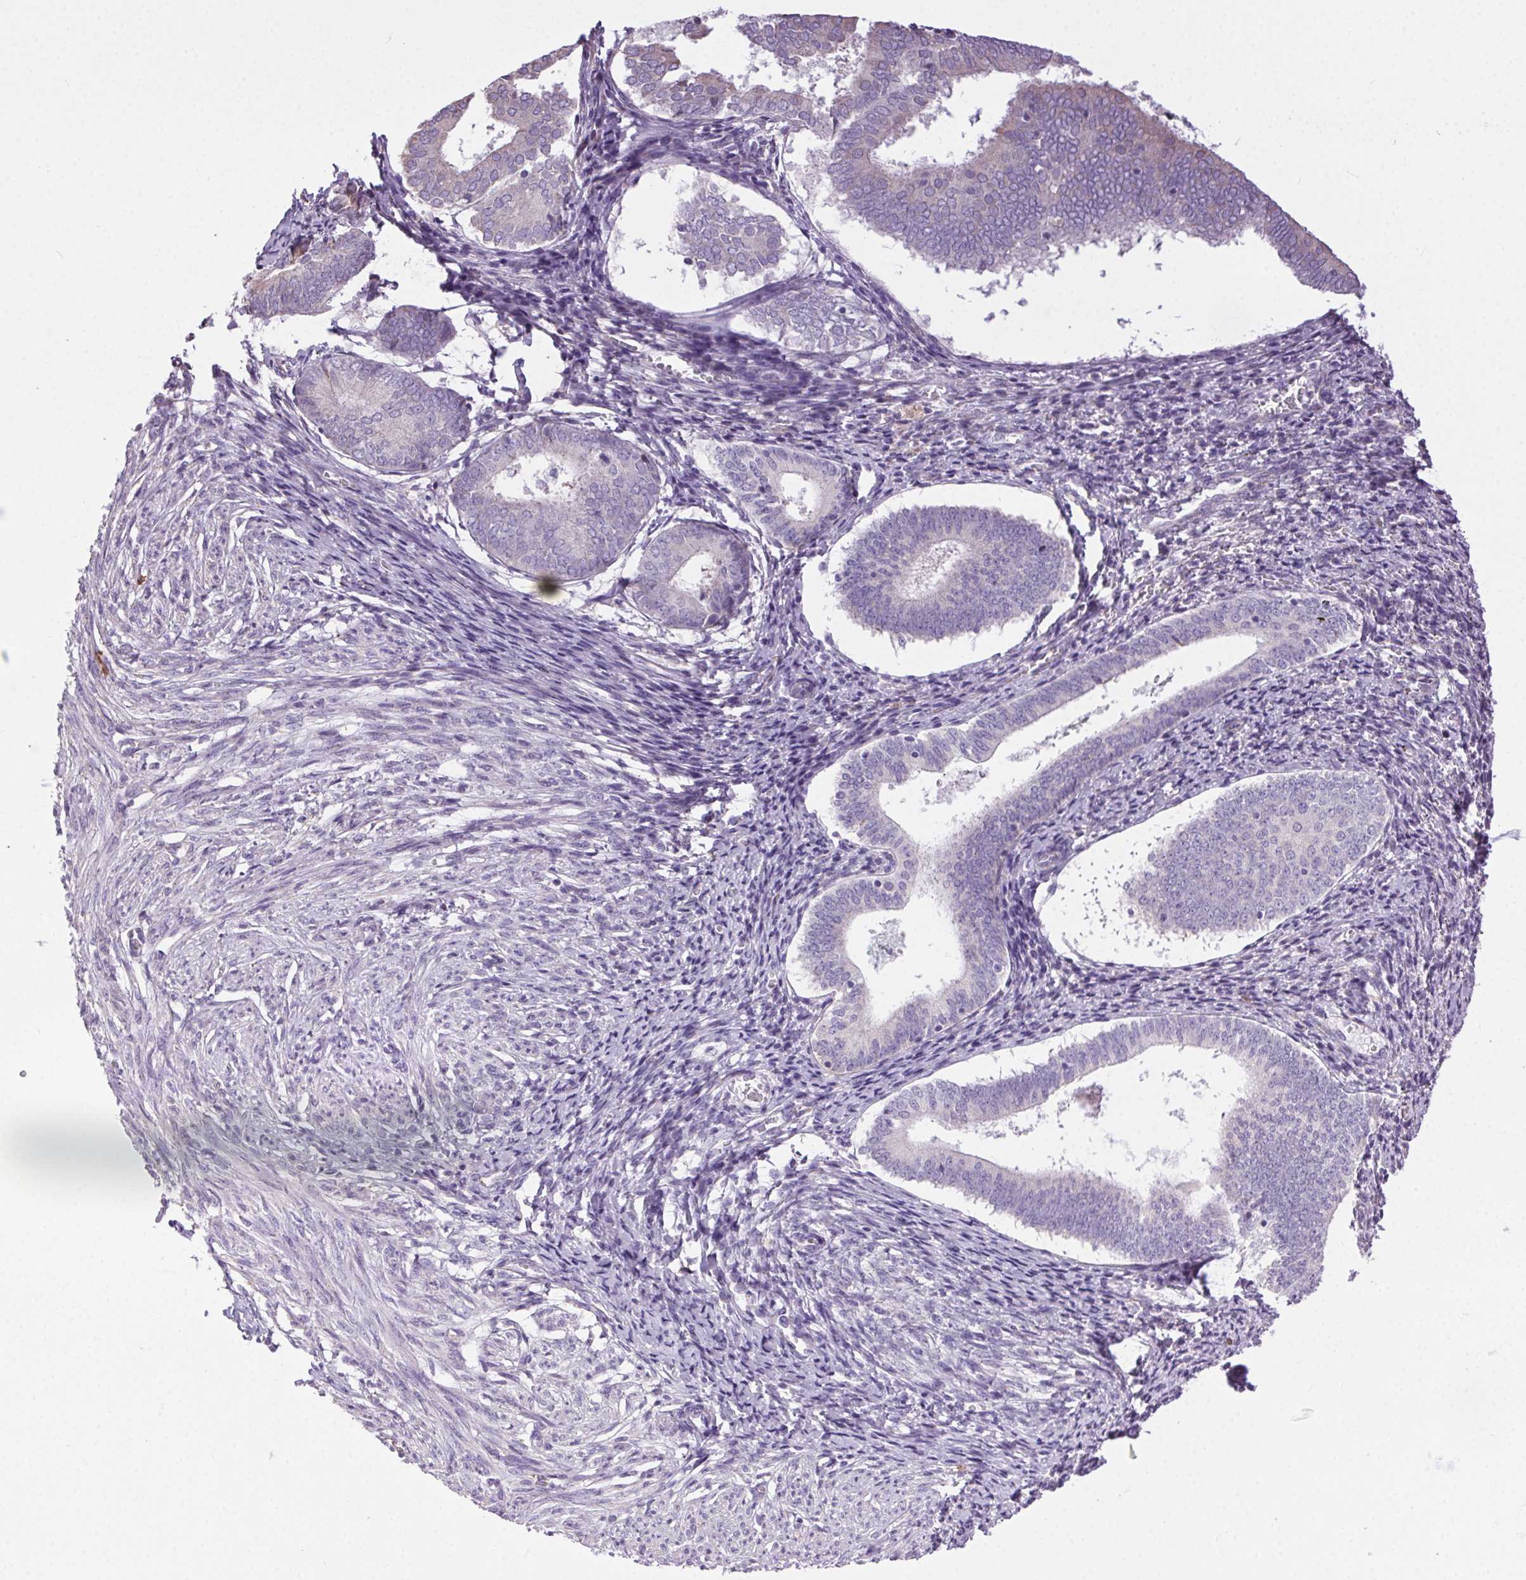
{"staining": {"intensity": "negative", "quantity": "none", "location": "none"}, "tissue": "endometrium", "cell_type": "Cells in endometrial stroma", "image_type": "normal", "snomed": [{"axis": "morphology", "description": "Normal tissue, NOS"}, {"axis": "topography", "description": "Endometrium"}], "caption": "Photomicrograph shows no significant protein positivity in cells in endometrial stroma of unremarkable endometrium. The staining was performed using DAB to visualize the protein expression in brown, while the nuclei were stained in blue with hematoxylin (Magnification: 20x).", "gene": "SNX31", "patient": {"sex": "female", "age": 50}}